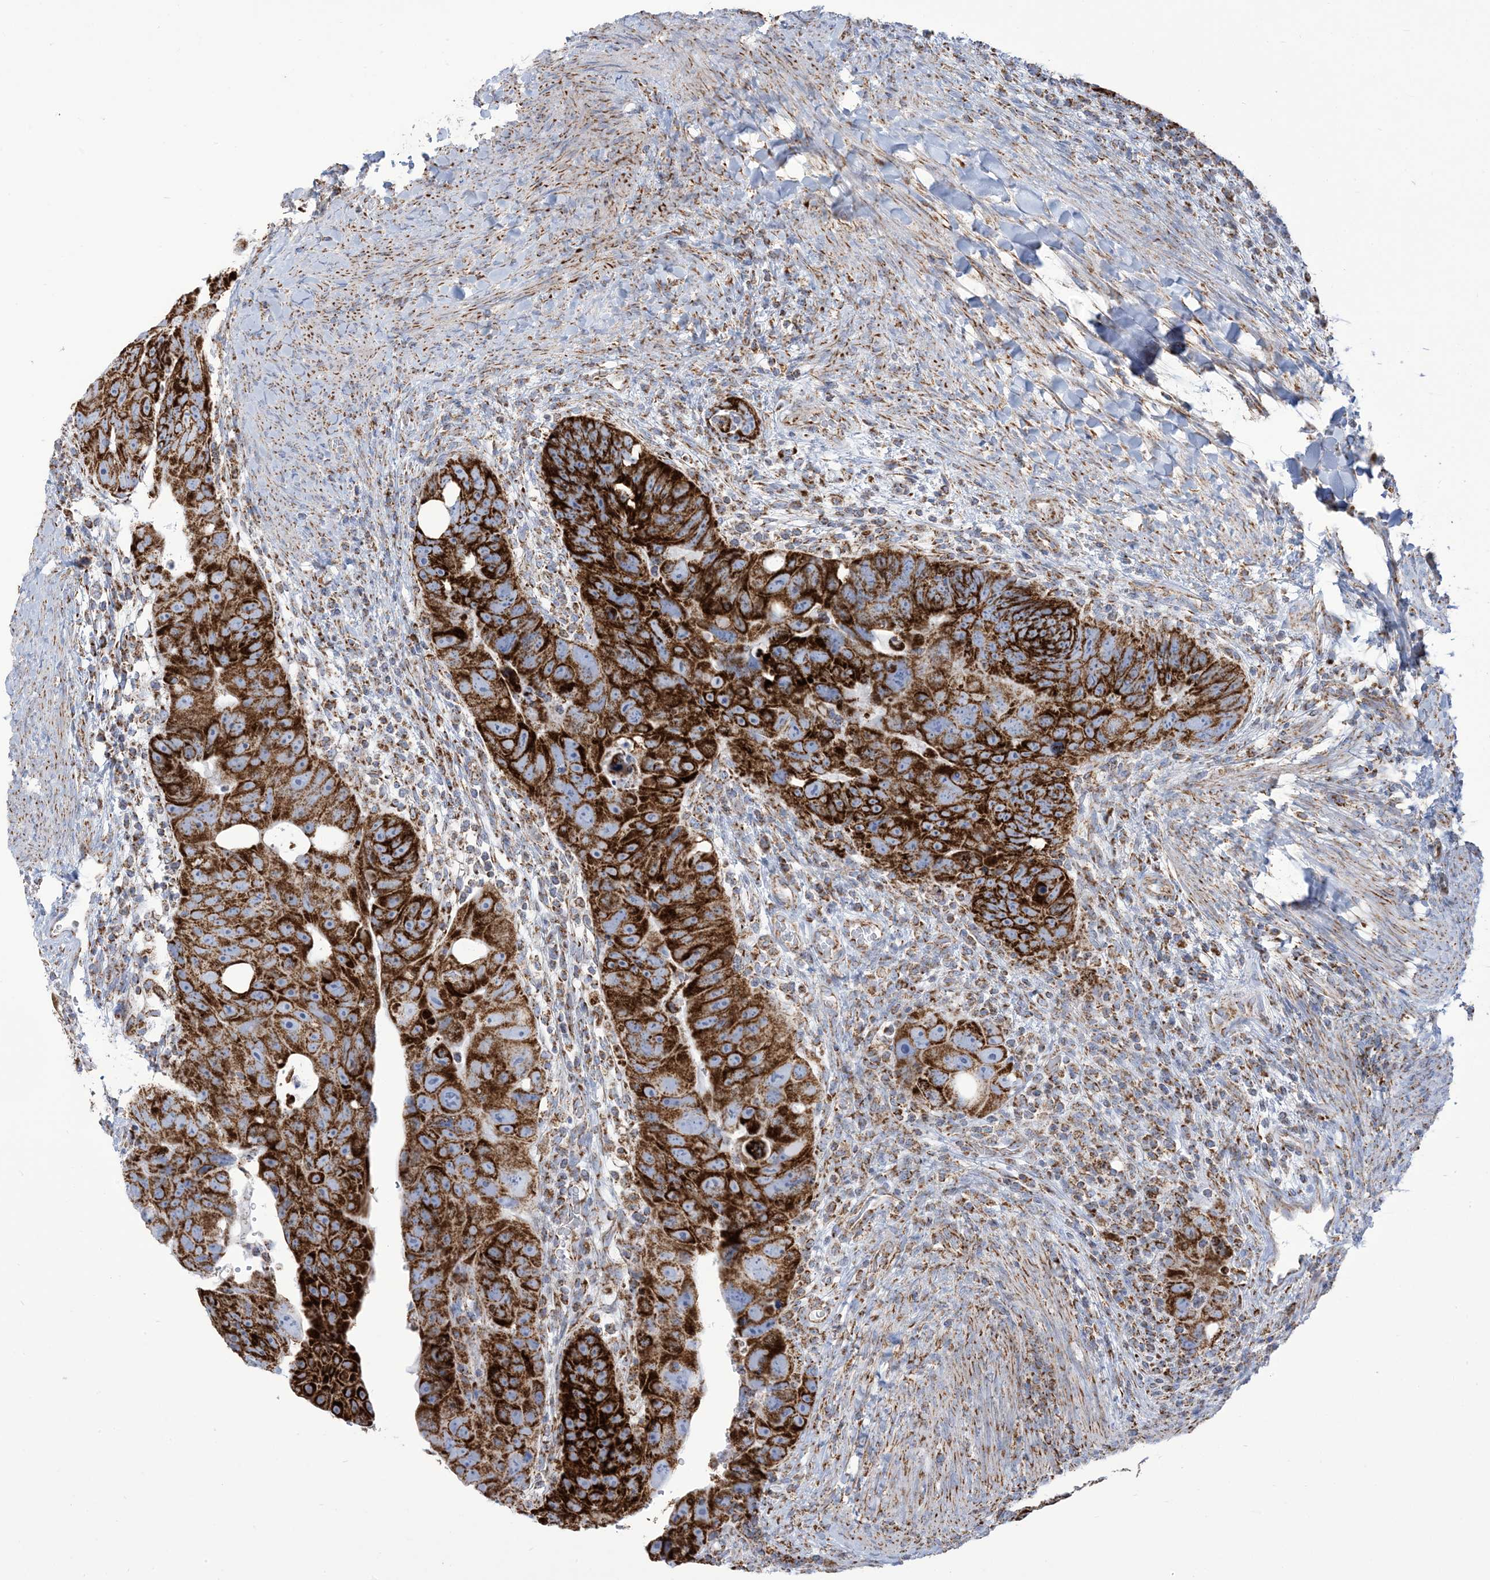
{"staining": {"intensity": "strong", "quantity": ">75%", "location": "cytoplasmic/membranous"}, "tissue": "colorectal cancer", "cell_type": "Tumor cells", "image_type": "cancer", "snomed": [{"axis": "morphology", "description": "Adenocarcinoma, NOS"}, {"axis": "topography", "description": "Rectum"}], "caption": "Strong cytoplasmic/membranous expression for a protein is identified in about >75% of tumor cells of colorectal adenocarcinoma using IHC.", "gene": "SAMM50", "patient": {"sex": "male", "age": 59}}